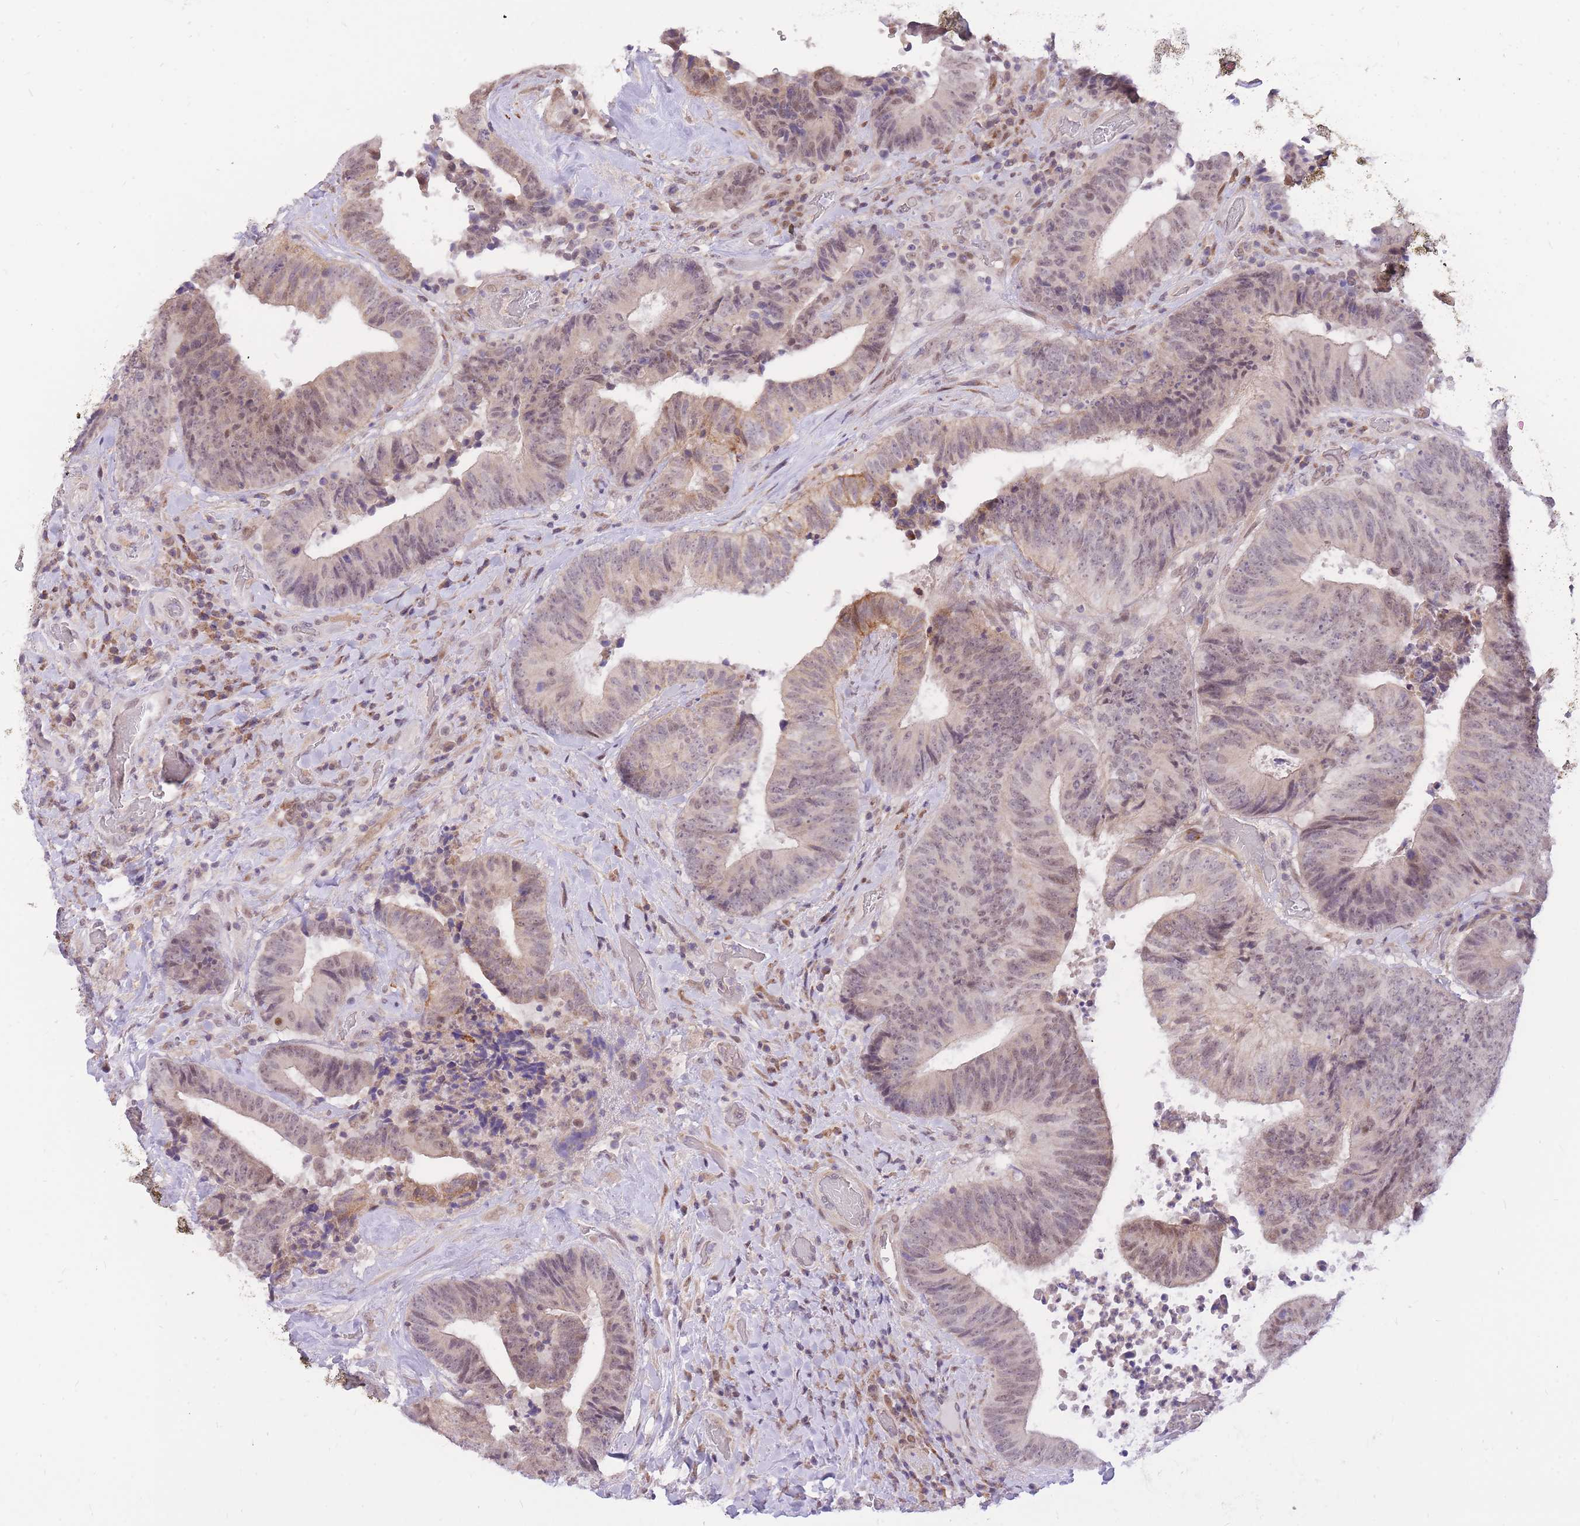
{"staining": {"intensity": "weak", "quantity": "25%-75%", "location": "cytoplasmic/membranous,nuclear"}, "tissue": "colorectal cancer", "cell_type": "Tumor cells", "image_type": "cancer", "snomed": [{"axis": "morphology", "description": "Adenocarcinoma, NOS"}, {"axis": "topography", "description": "Rectum"}], "caption": "Adenocarcinoma (colorectal) stained with IHC reveals weak cytoplasmic/membranous and nuclear positivity in about 25%-75% of tumor cells. Ihc stains the protein of interest in brown and the nuclei are stained blue.", "gene": "MINDY2", "patient": {"sex": "male", "age": 72}}